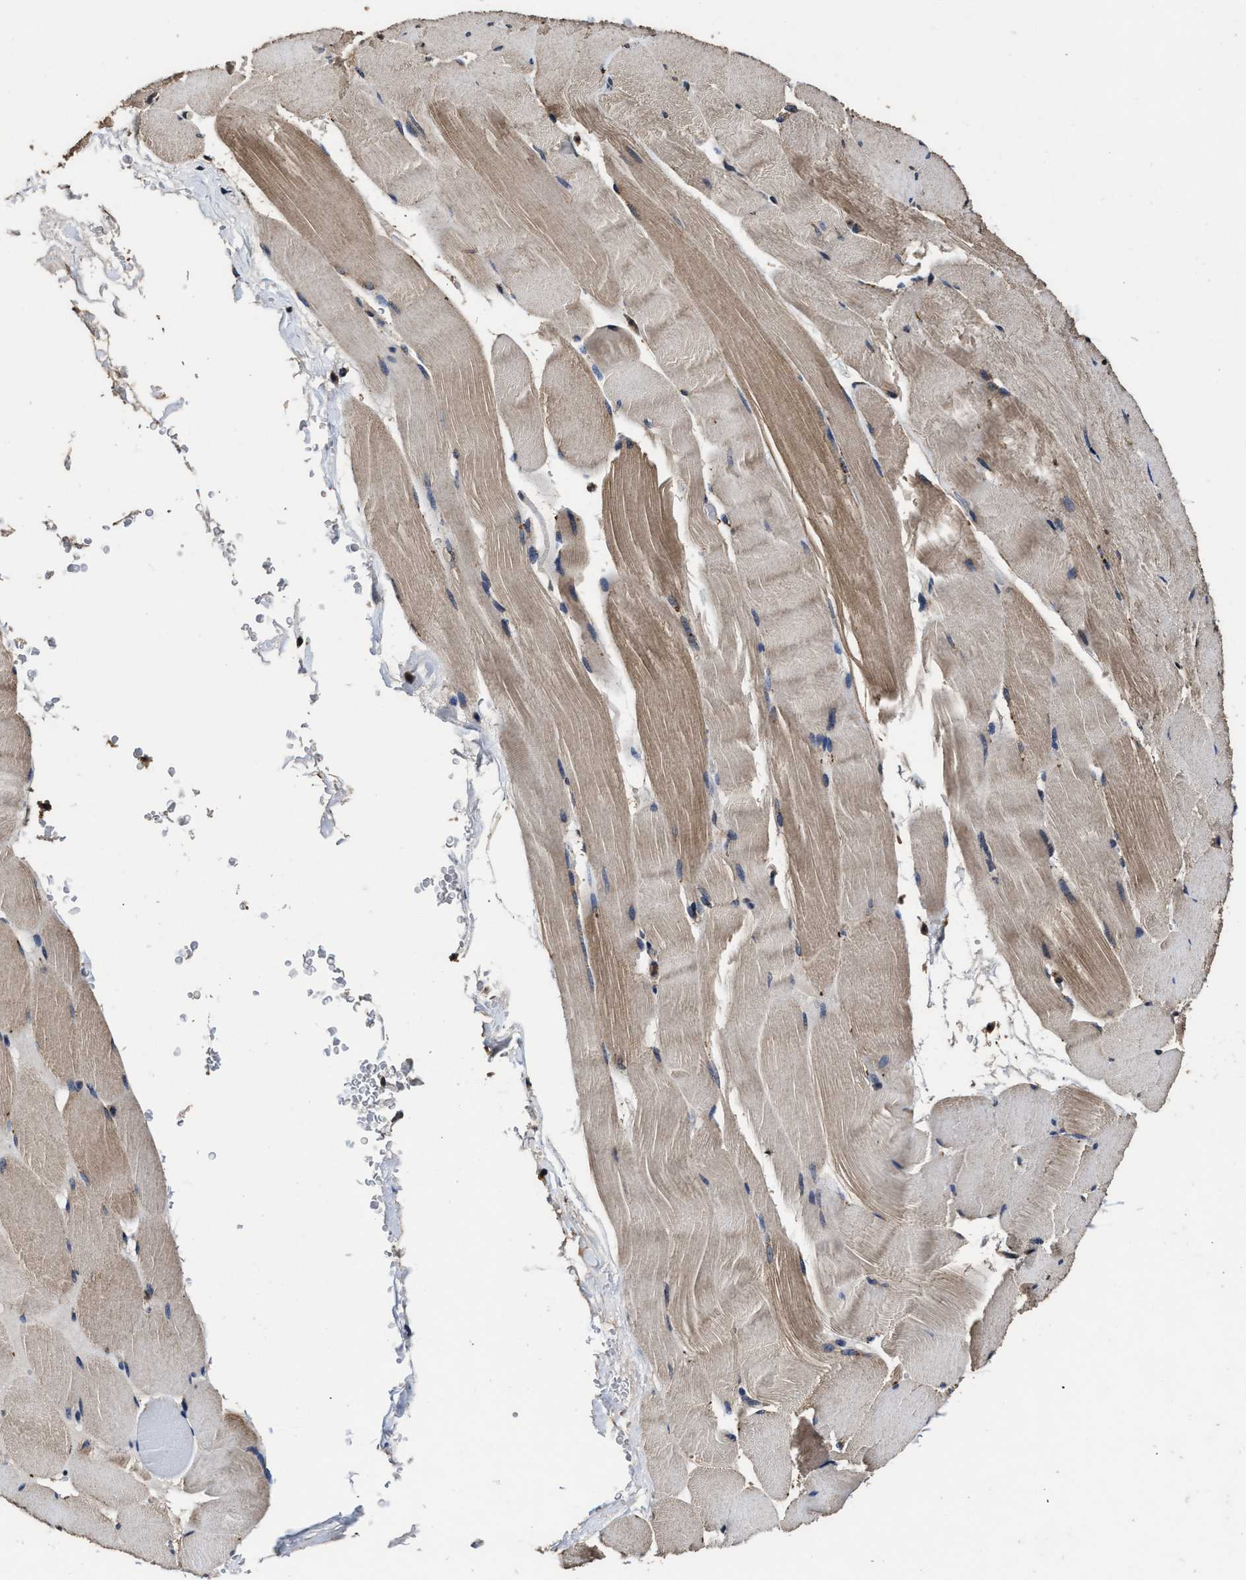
{"staining": {"intensity": "moderate", "quantity": "25%-75%", "location": "cytoplasmic/membranous"}, "tissue": "skeletal muscle", "cell_type": "Myocytes", "image_type": "normal", "snomed": [{"axis": "morphology", "description": "Normal tissue, NOS"}, {"axis": "topography", "description": "Skeletal muscle"}], "caption": "IHC of benign skeletal muscle displays medium levels of moderate cytoplasmic/membranous staining in about 25%-75% of myocytes.", "gene": "EBAG9", "patient": {"sex": "male", "age": 62}}